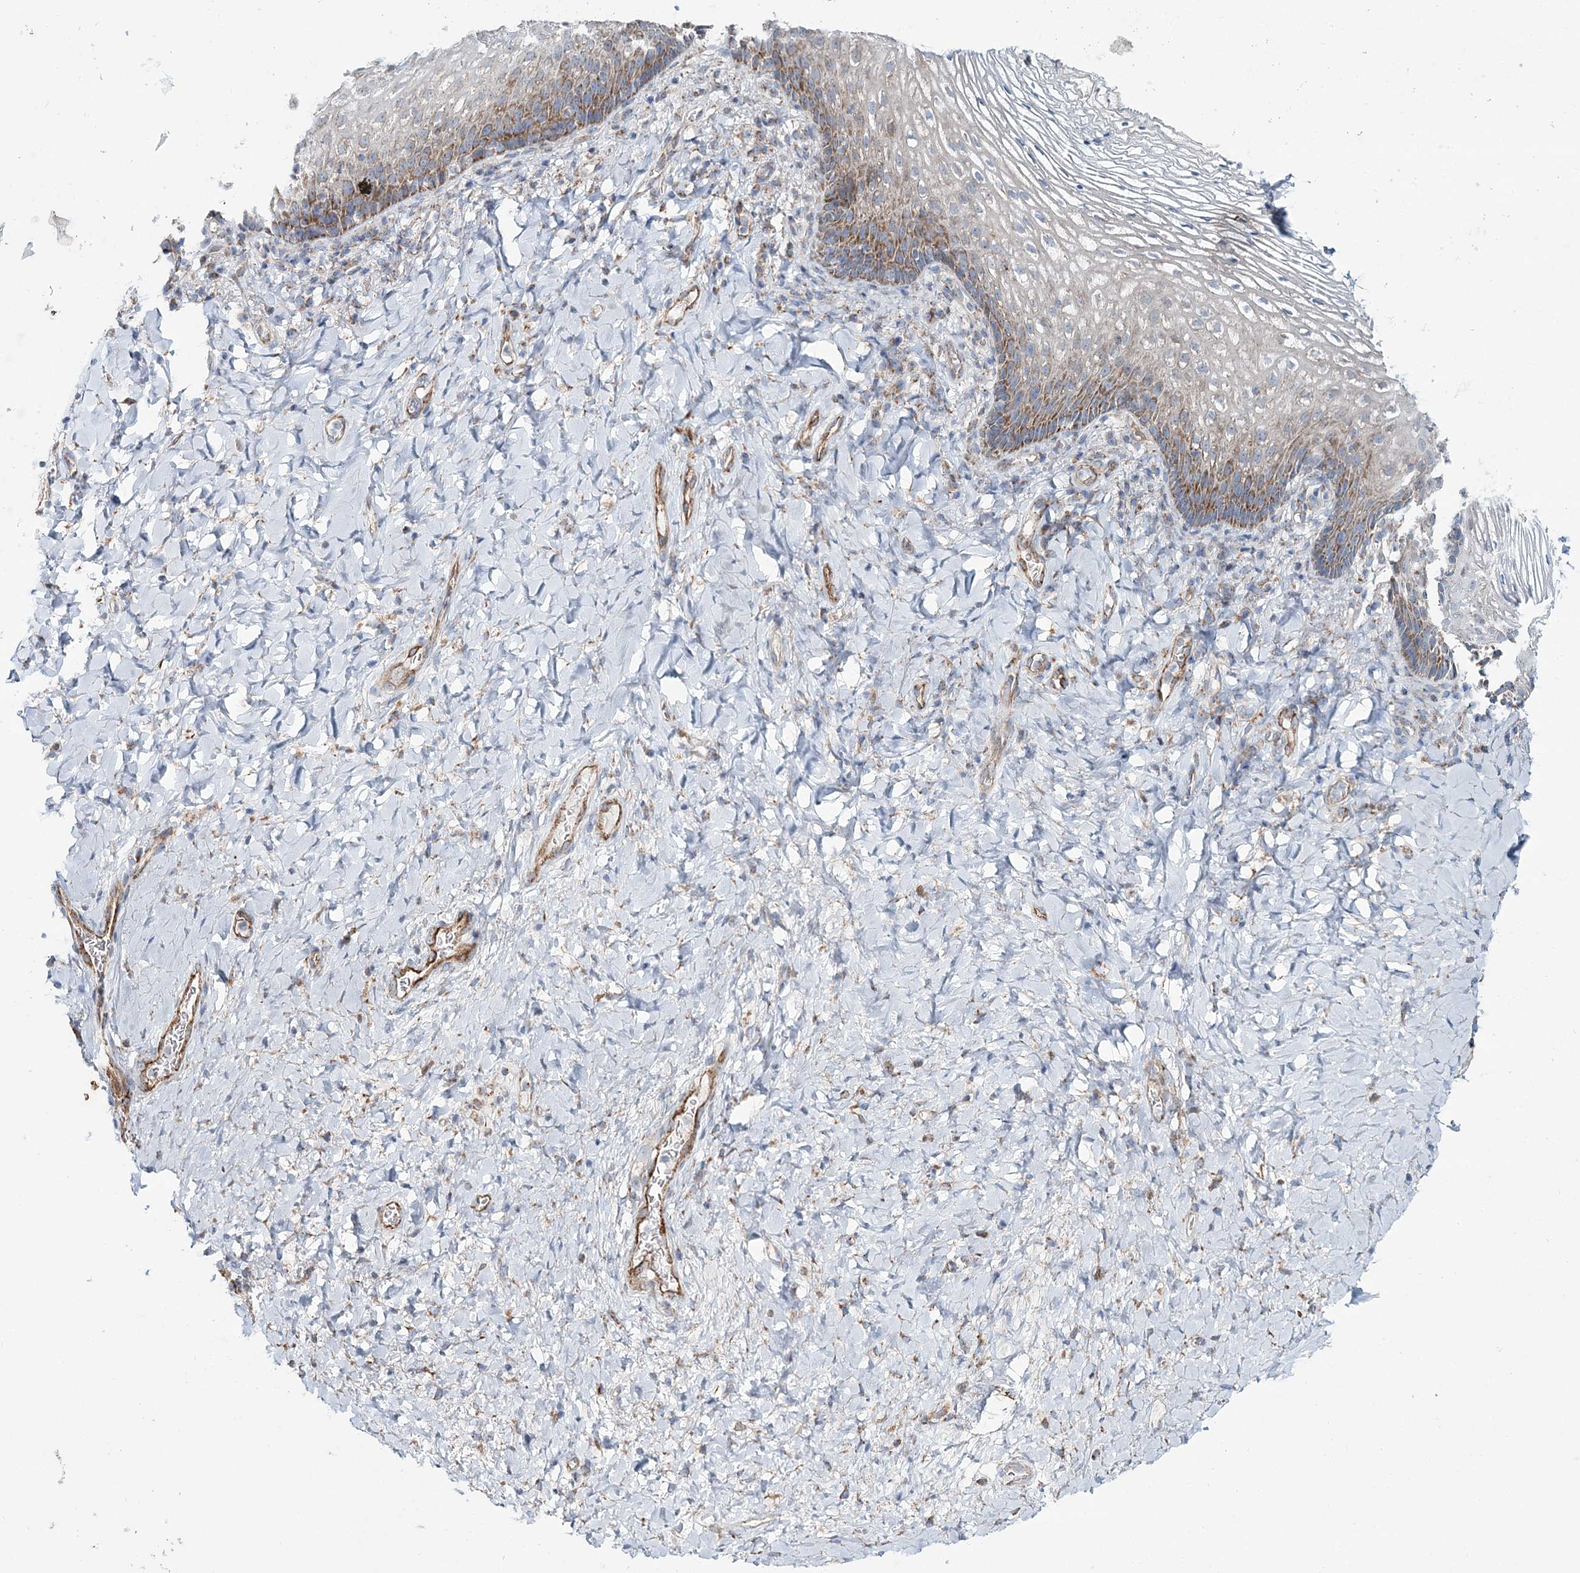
{"staining": {"intensity": "moderate", "quantity": "25%-75%", "location": "cytoplasmic/membranous"}, "tissue": "vagina", "cell_type": "Squamous epithelial cells", "image_type": "normal", "snomed": [{"axis": "morphology", "description": "Normal tissue, NOS"}, {"axis": "topography", "description": "Vagina"}], "caption": "This is a micrograph of IHC staining of unremarkable vagina, which shows moderate expression in the cytoplasmic/membranous of squamous epithelial cells.", "gene": "ARHGAP6", "patient": {"sex": "female", "age": 60}}